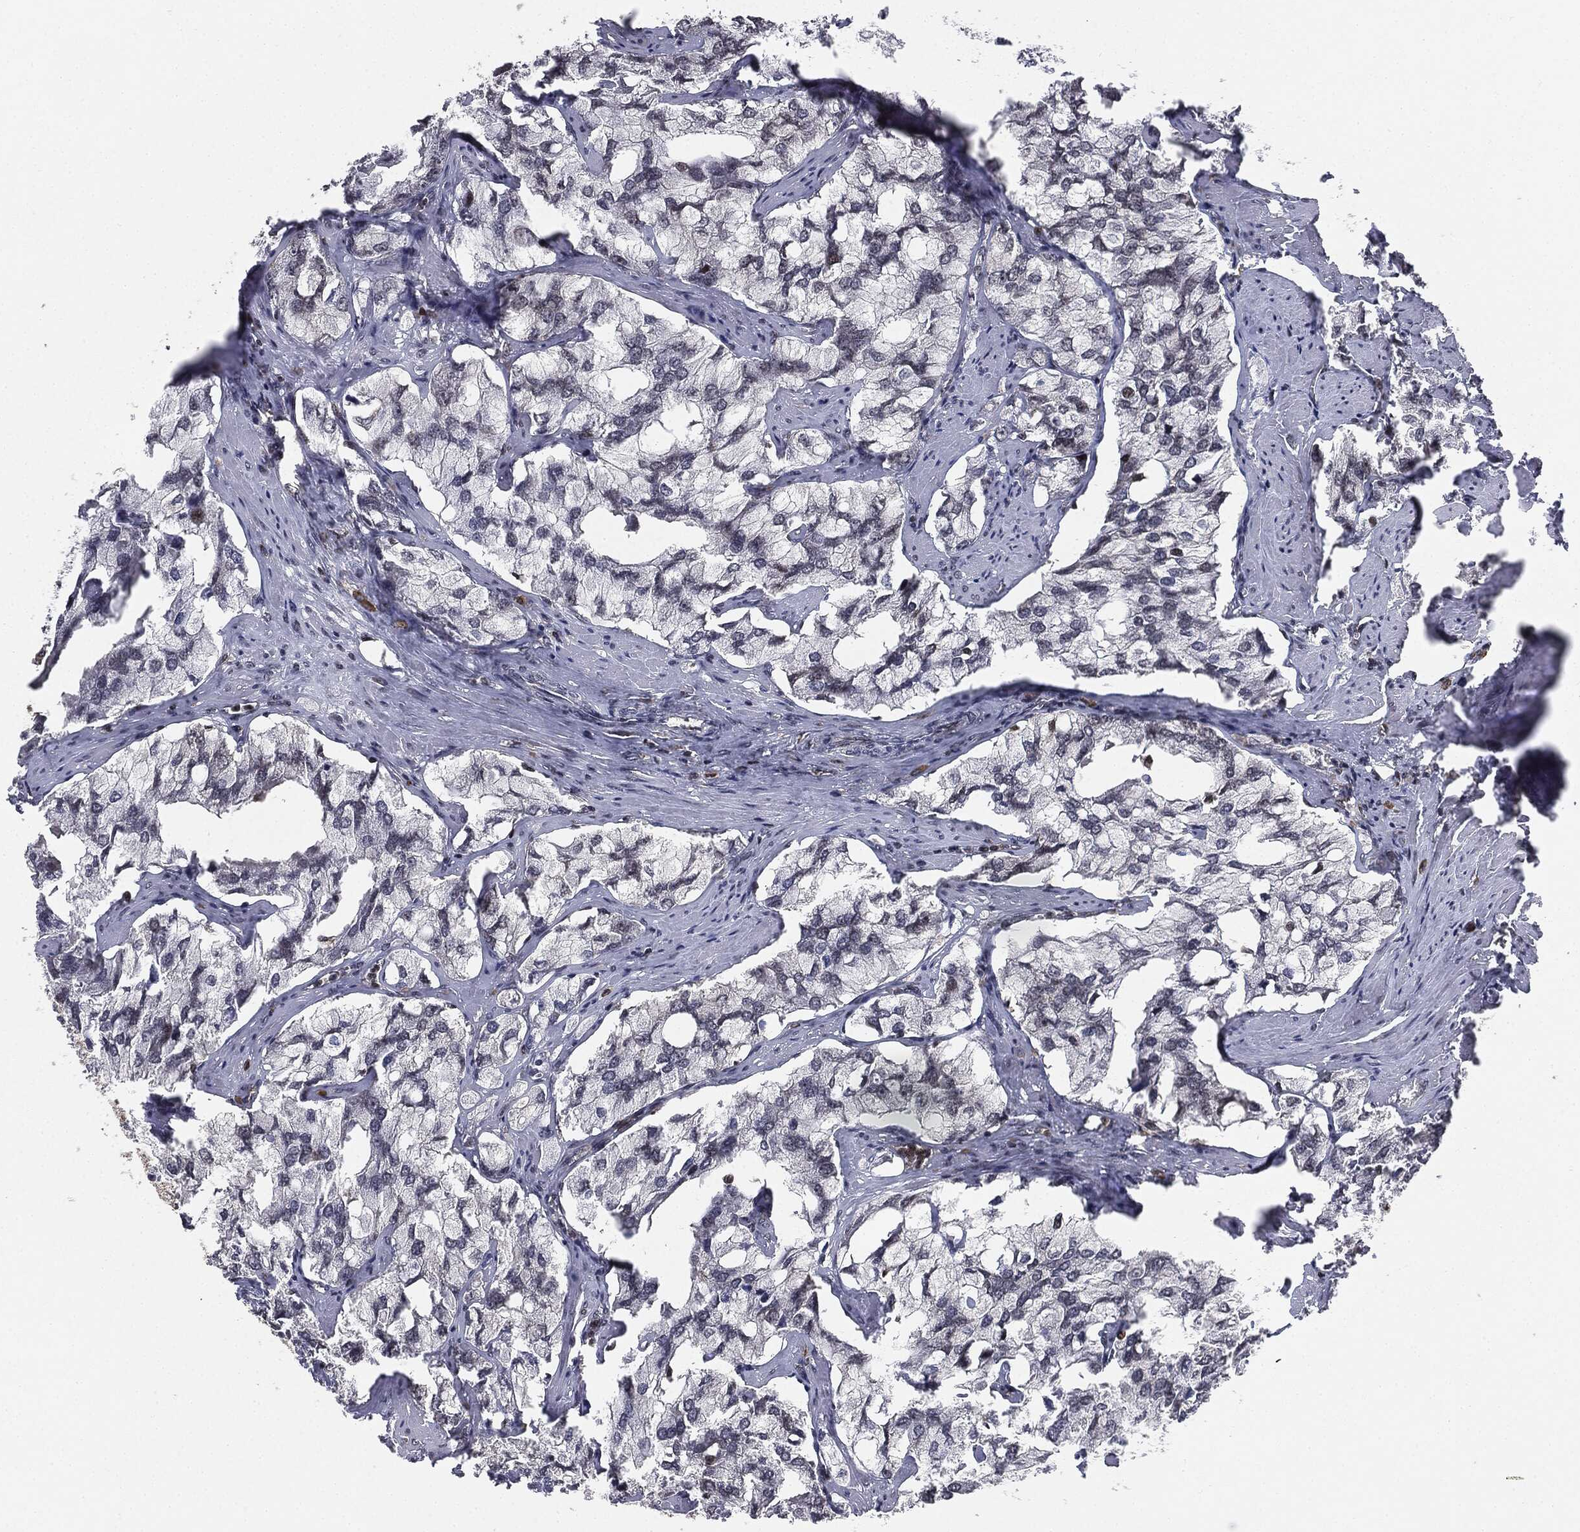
{"staining": {"intensity": "weak", "quantity": "<25%", "location": "nuclear"}, "tissue": "prostate cancer", "cell_type": "Tumor cells", "image_type": "cancer", "snomed": [{"axis": "morphology", "description": "Adenocarcinoma, NOS"}, {"axis": "topography", "description": "Prostate and seminal vesicle, NOS"}, {"axis": "topography", "description": "Prostate"}], "caption": "Tumor cells are negative for brown protein staining in prostate cancer.", "gene": "TBC1D22A", "patient": {"sex": "male", "age": 64}}